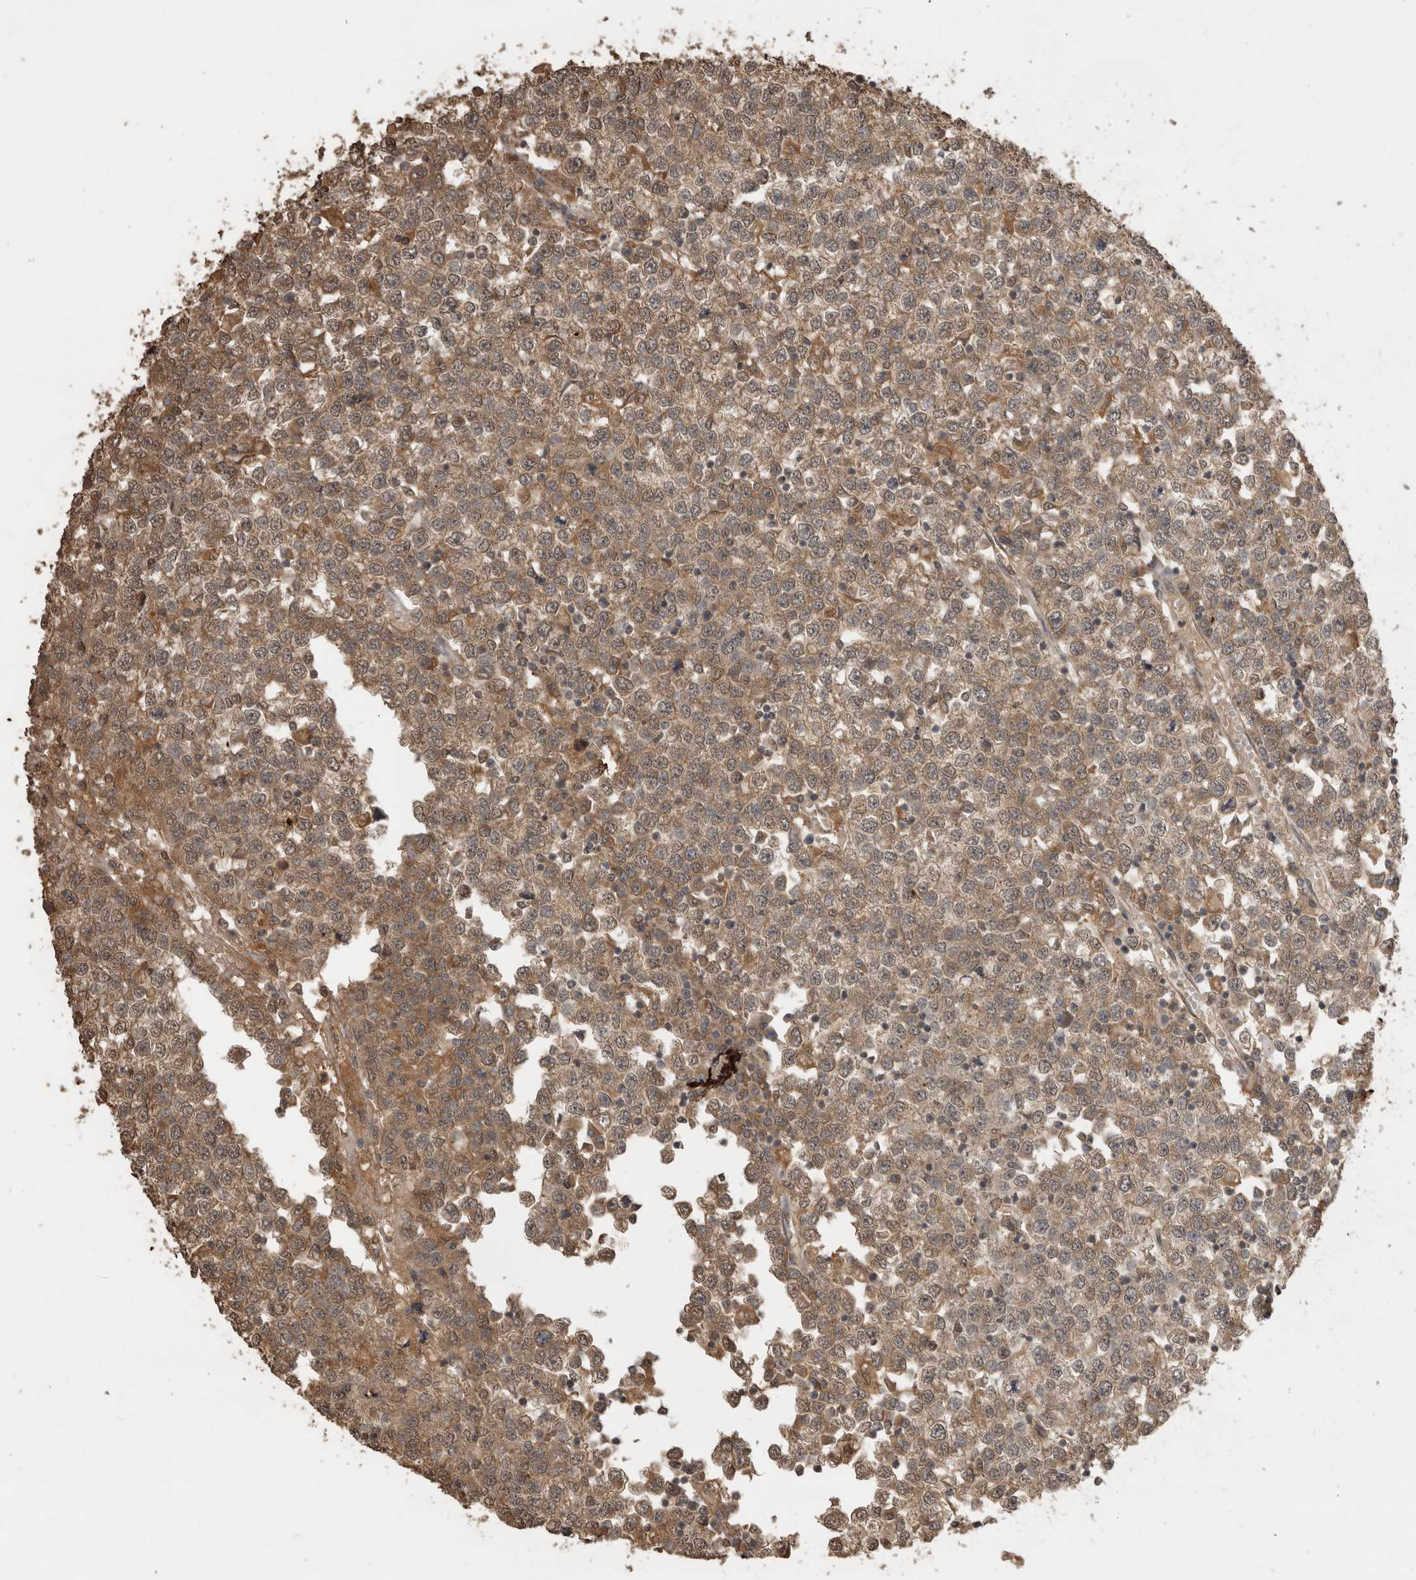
{"staining": {"intensity": "moderate", "quantity": ">75%", "location": "cytoplasmic/membranous,nuclear"}, "tissue": "testis cancer", "cell_type": "Tumor cells", "image_type": "cancer", "snomed": [{"axis": "morphology", "description": "Seminoma, NOS"}, {"axis": "topography", "description": "Testis"}], "caption": "Immunohistochemical staining of human testis seminoma demonstrates medium levels of moderate cytoplasmic/membranous and nuclear protein expression in about >75% of tumor cells. (DAB (3,3'-diaminobenzidine) = brown stain, brightfield microscopy at high magnification).", "gene": "JAG2", "patient": {"sex": "male", "age": 65}}